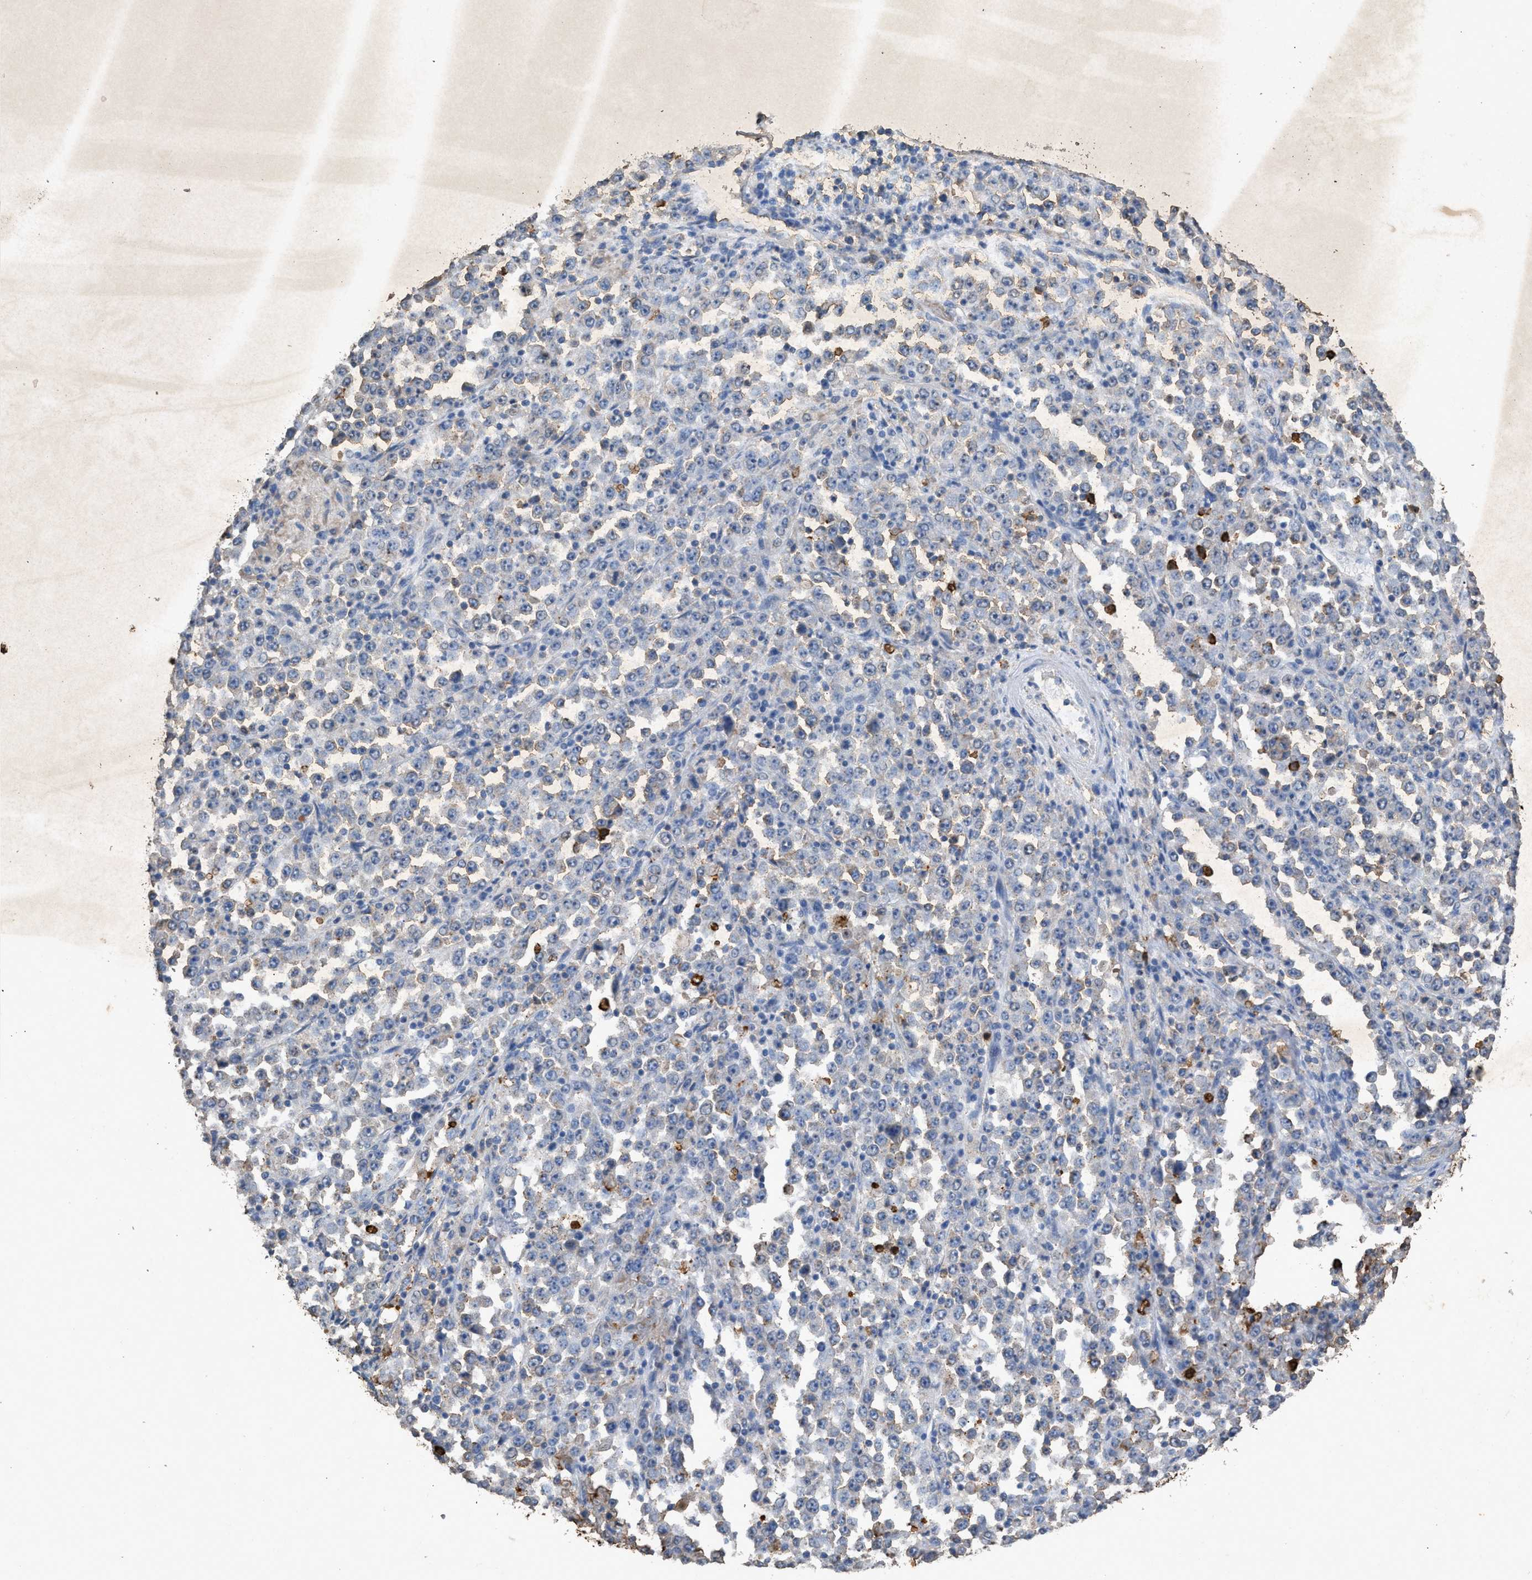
{"staining": {"intensity": "negative", "quantity": "none", "location": "none"}, "tissue": "stomach cancer", "cell_type": "Tumor cells", "image_type": "cancer", "snomed": [{"axis": "morphology", "description": "Normal tissue, NOS"}, {"axis": "morphology", "description": "Adenocarcinoma, NOS"}, {"axis": "topography", "description": "Stomach, upper"}, {"axis": "topography", "description": "Stomach"}], "caption": "The IHC photomicrograph has no significant positivity in tumor cells of adenocarcinoma (stomach) tissue.", "gene": "LTB4R2", "patient": {"sex": "male", "age": 59}}